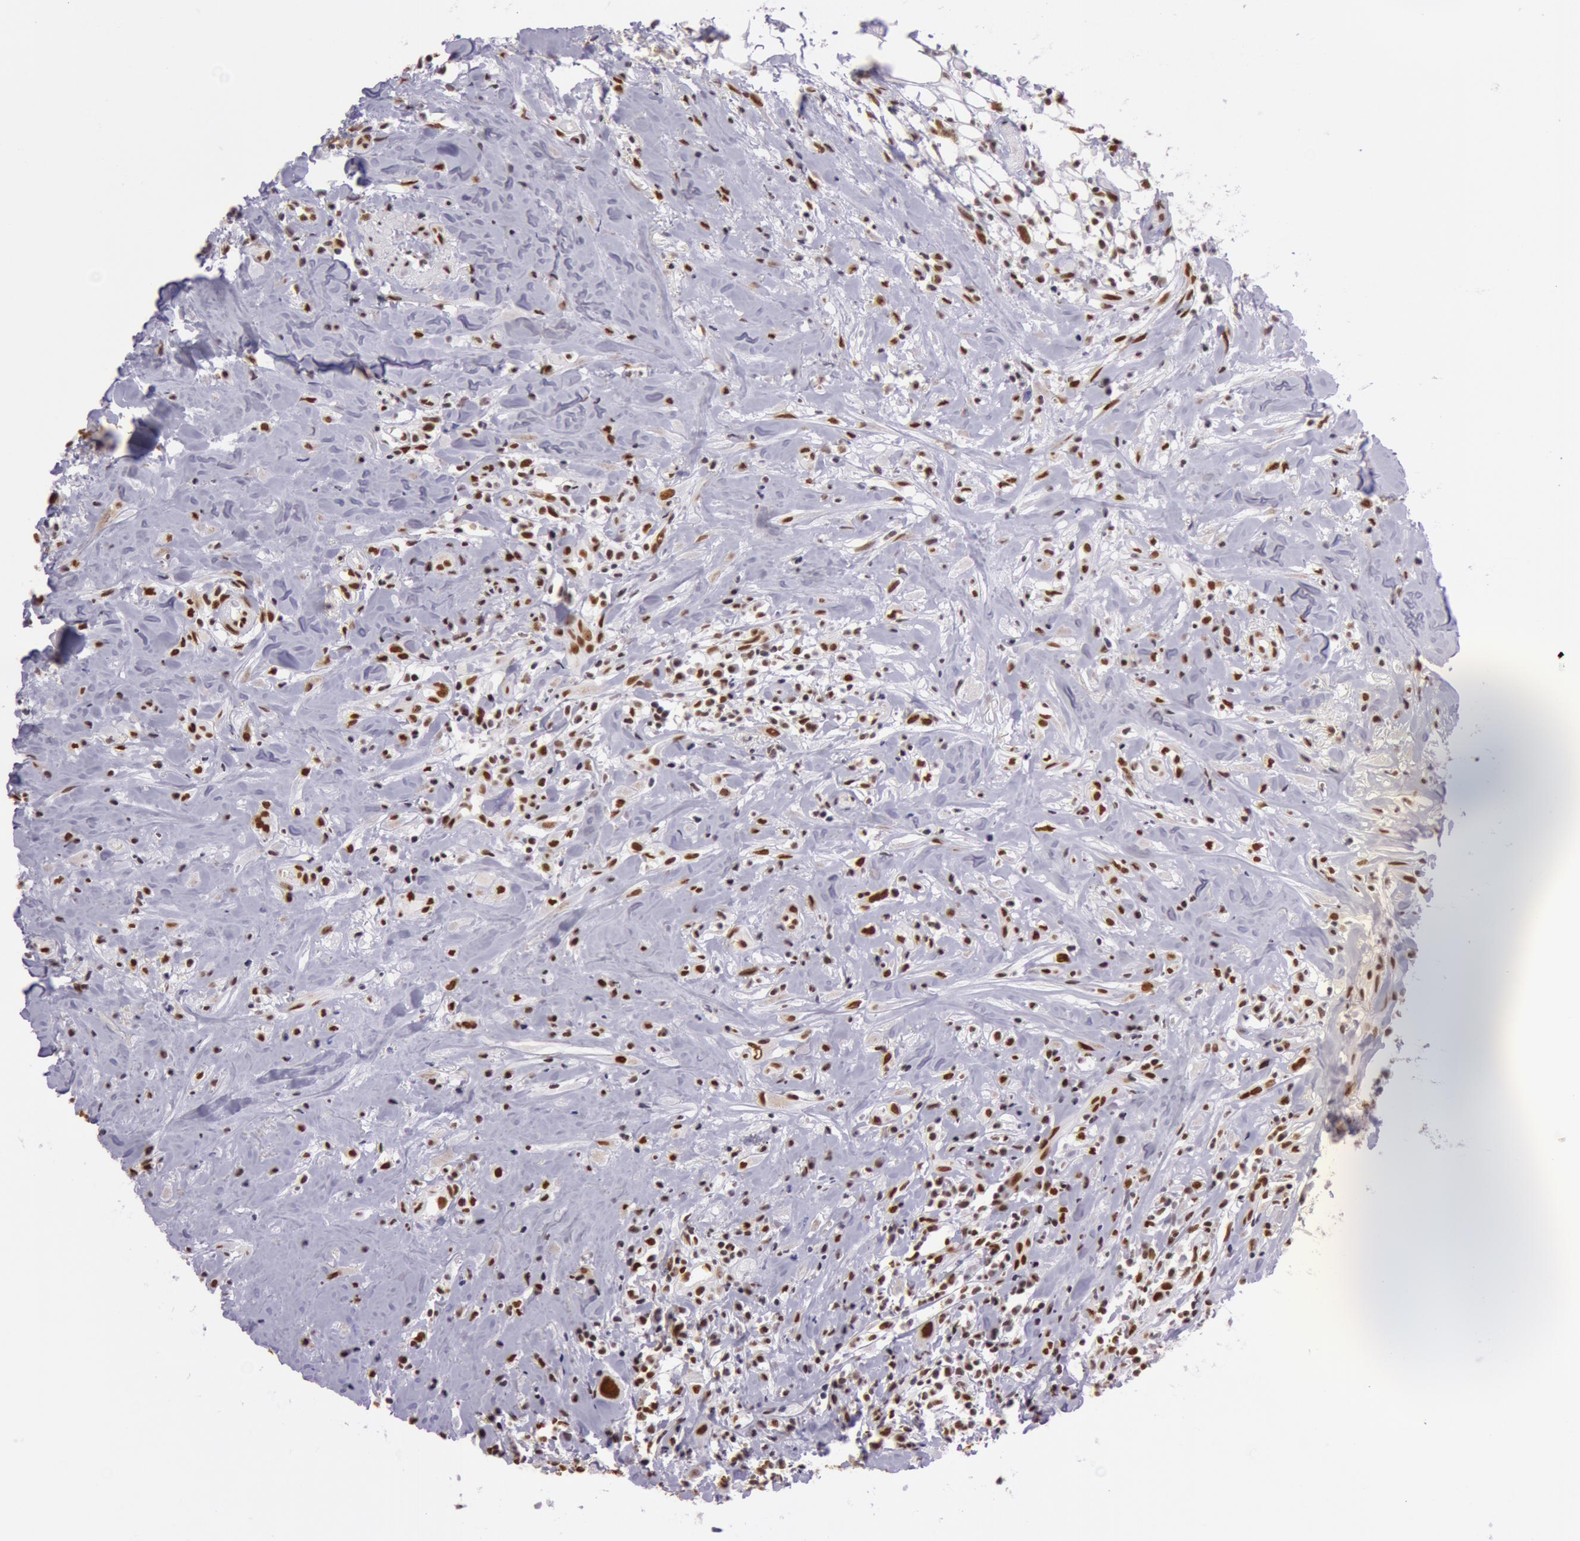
{"staining": {"intensity": "strong", "quantity": ">75%", "location": "nuclear"}, "tissue": "head and neck cancer", "cell_type": "Tumor cells", "image_type": "cancer", "snomed": [{"axis": "morphology", "description": "Squamous cell carcinoma, NOS"}, {"axis": "topography", "description": "Oral tissue"}, {"axis": "topography", "description": "Head-Neck"}], "caption": "The photomicrograph exhibits a brown stain indicating the presence of a protein in the nuclear of tumor cells in head and neck cancer.", "gene": "NBN", "patient": {"sex": "female", "age": 82}}